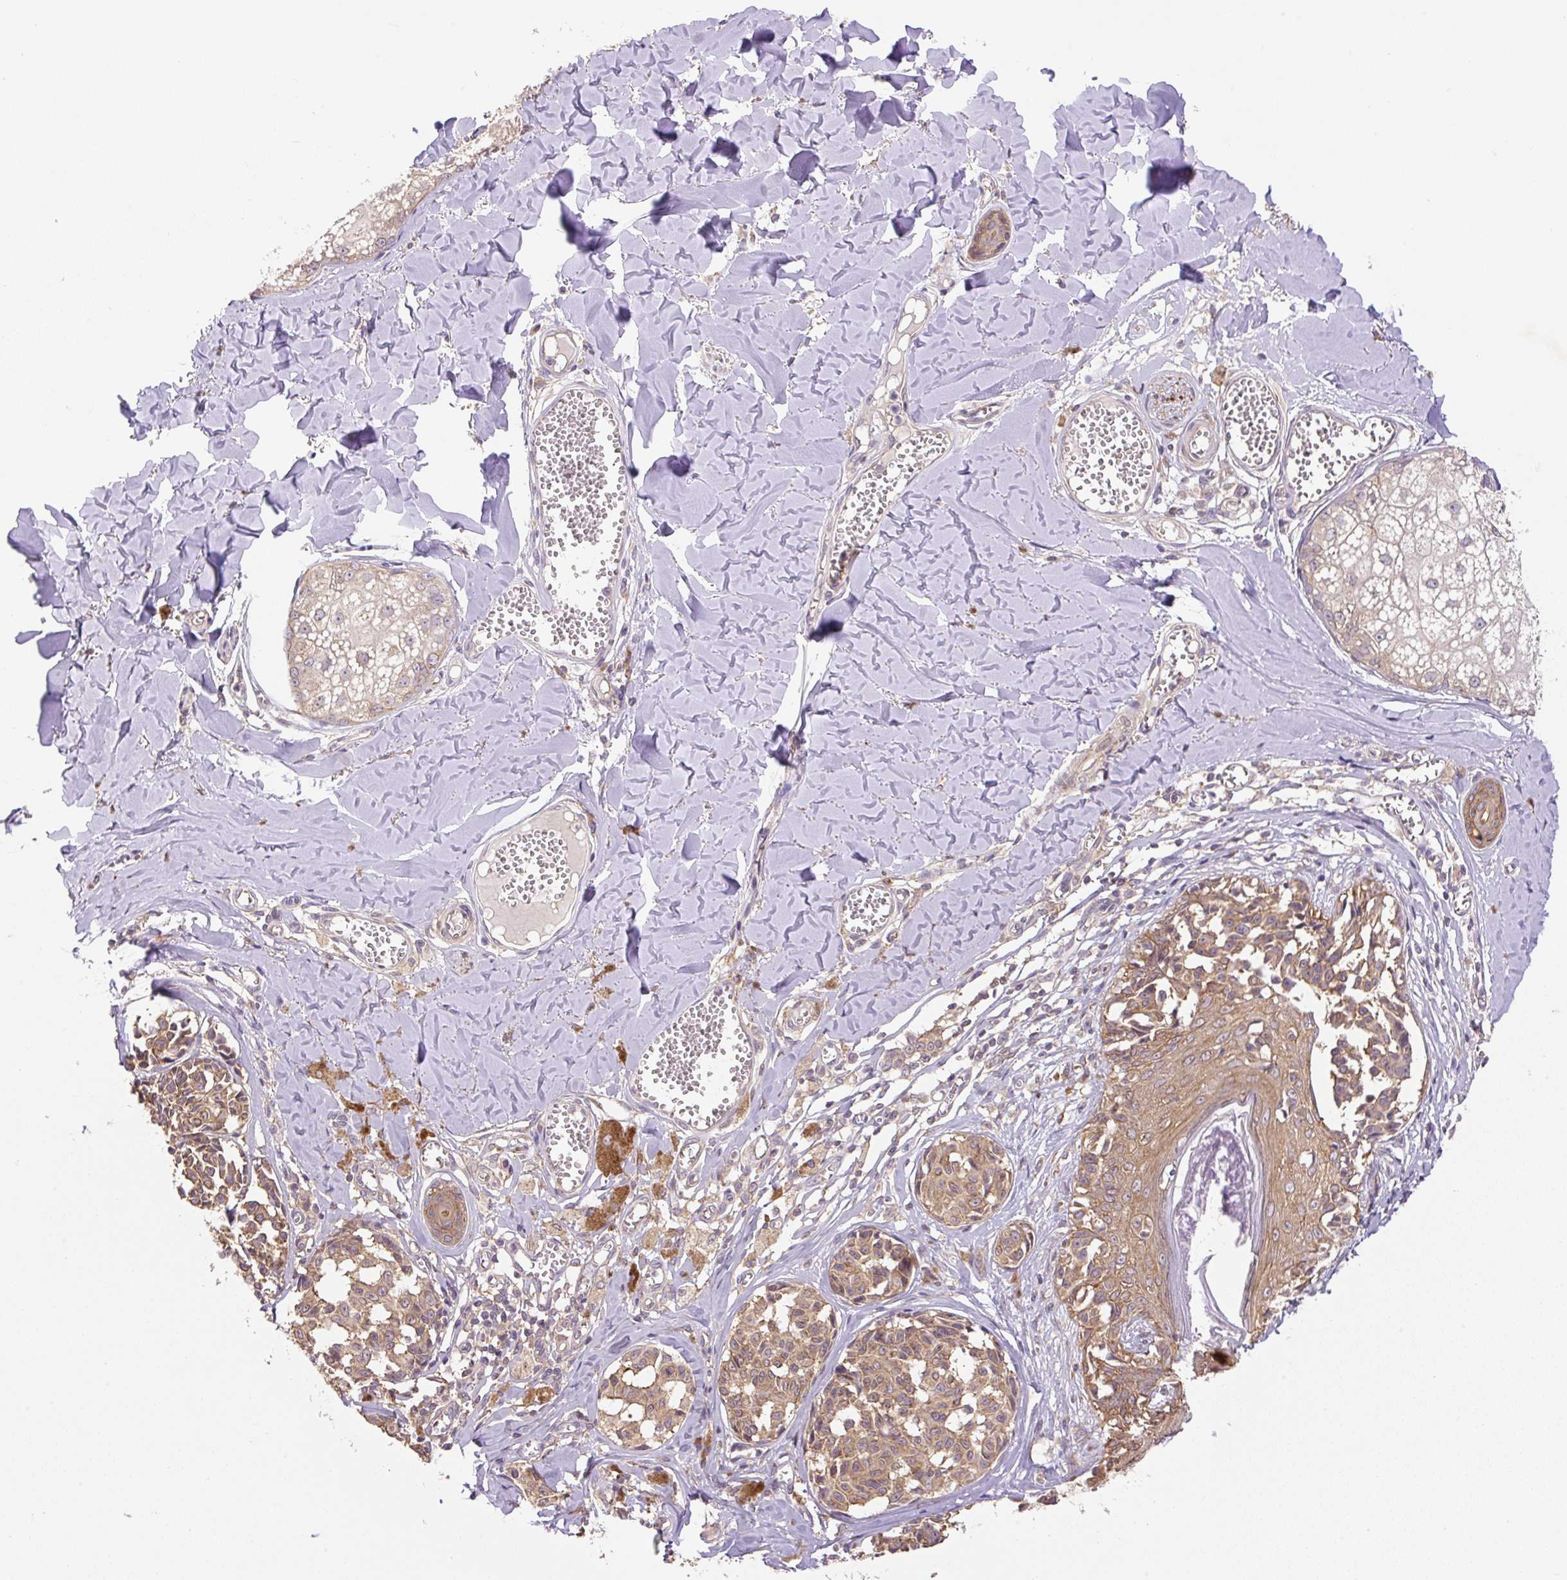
{"staining": {"intensity": "moderate", "quantity": ">75%", "location": "cytoplasmic/membranous"}, "tissue": "melanoma", "cell_type": "Tumor cells", "image_type": "cancer", "snomed": [{"axis": "morphology", "description": "Malignant melanoma, NOS"}, {"axis": "topography", "description": "Skin"}], "caption": "The photomicrograph reveals staining of melanoma, revealing moderate cytoplasmic/membranous protein expression (brown color) within tumor cells. (DAB = brown stain, brightfield microscopy at high magnification).", "gene": "COX8A", "patient": {"sex": "female", "age": 43}}